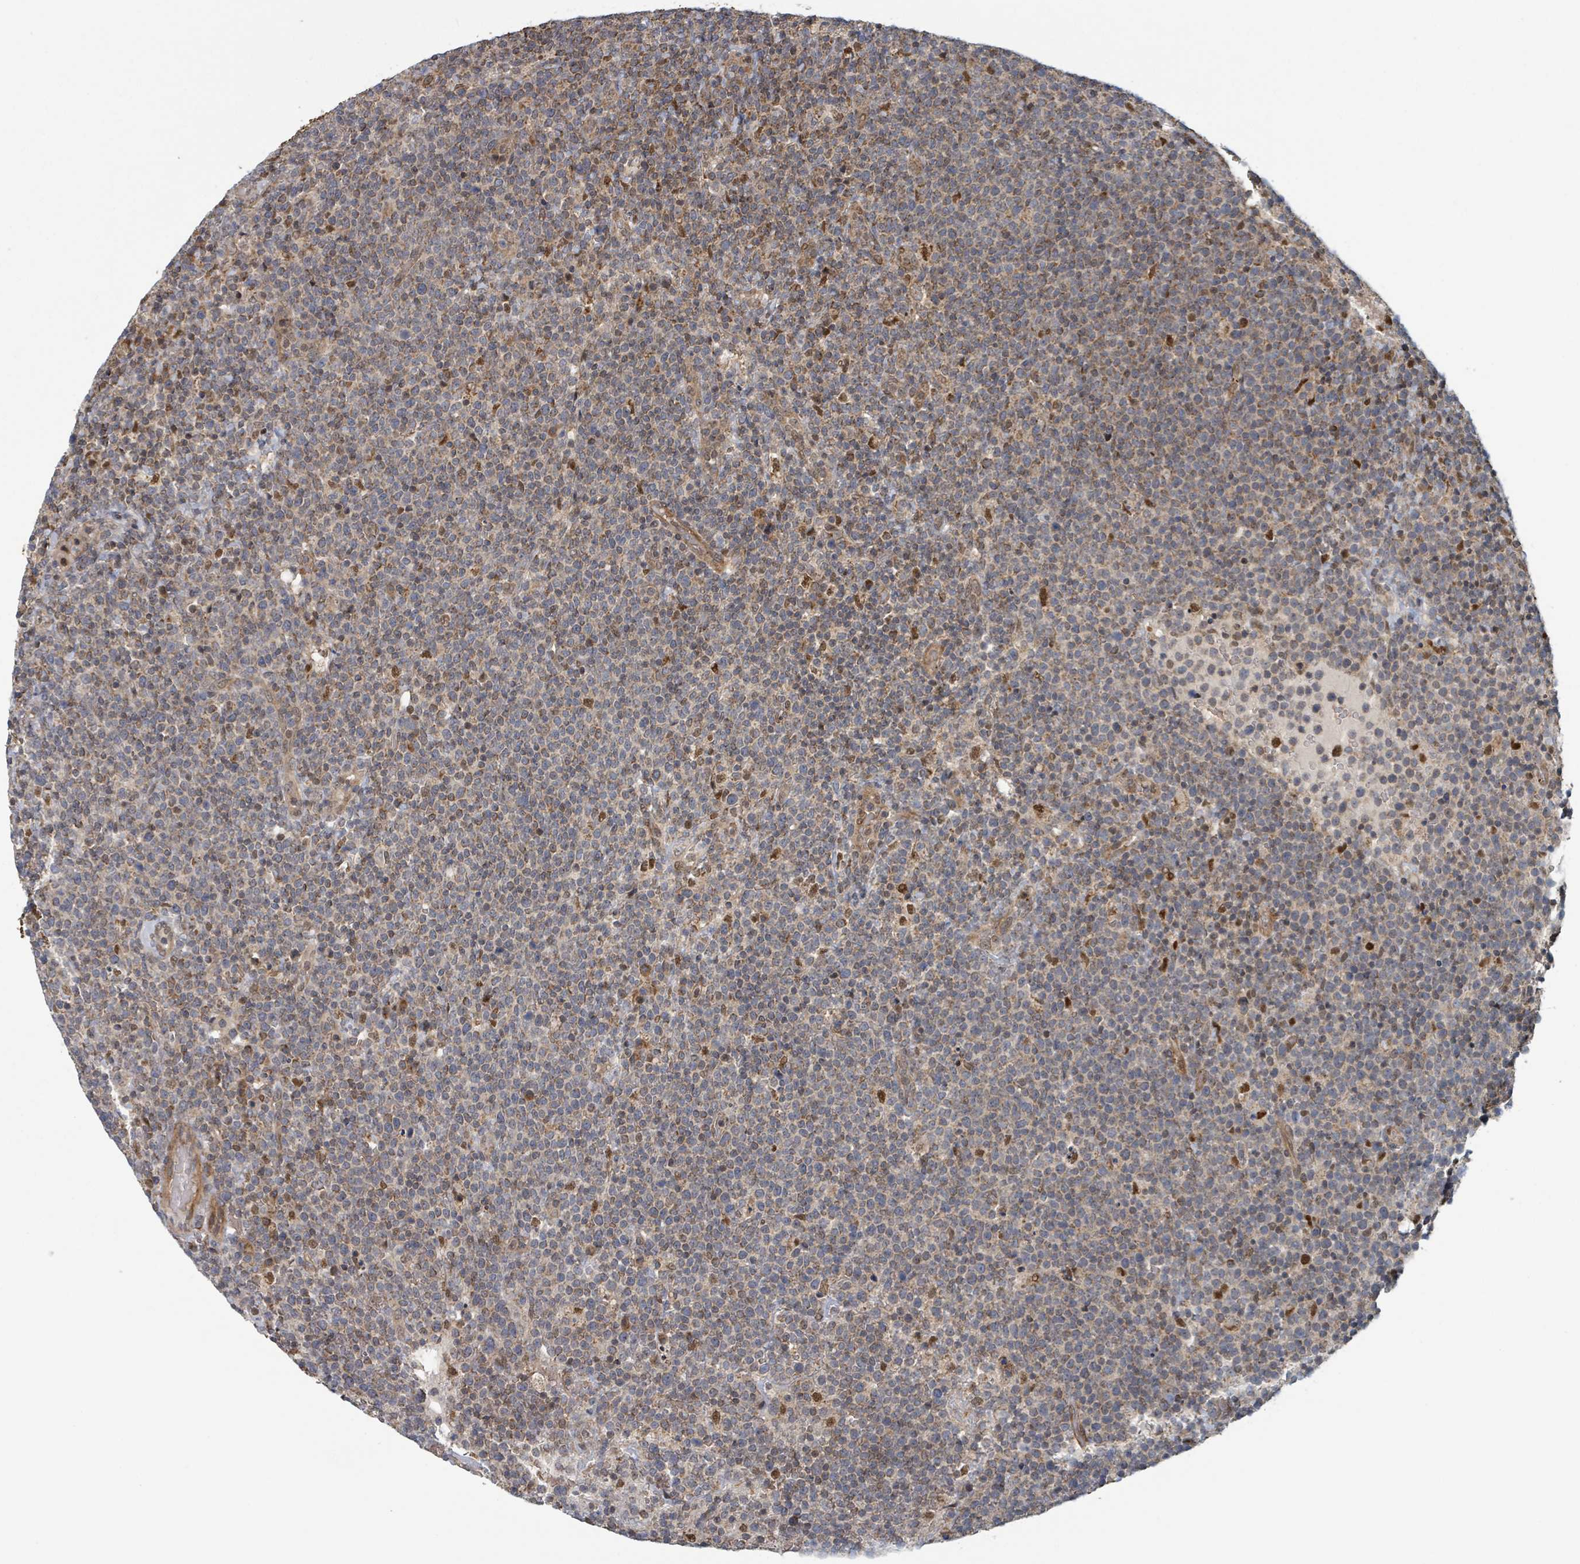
{"staining": {"intensity": "moderate", "quantity": "25%-75%", "location": "cytoplasmic/membranous"}, "tissue": "lymphoma", "cell_type": "Tumor cells", "image_type": "cancer", "snomed": [{"axis": "morphology", "description": "Malignant lymphoma, non-Hodgkin's type, High grade"}, {"axis": "topography", "description": "Lymph node"}], "caption": "Moderate cytoplasmic/membranous protein positivity is present in about 25%-75% of tumor cells in lymphoma.", "gene": "HIVEP1", "patient": {"sex": "male", "age": 61}}